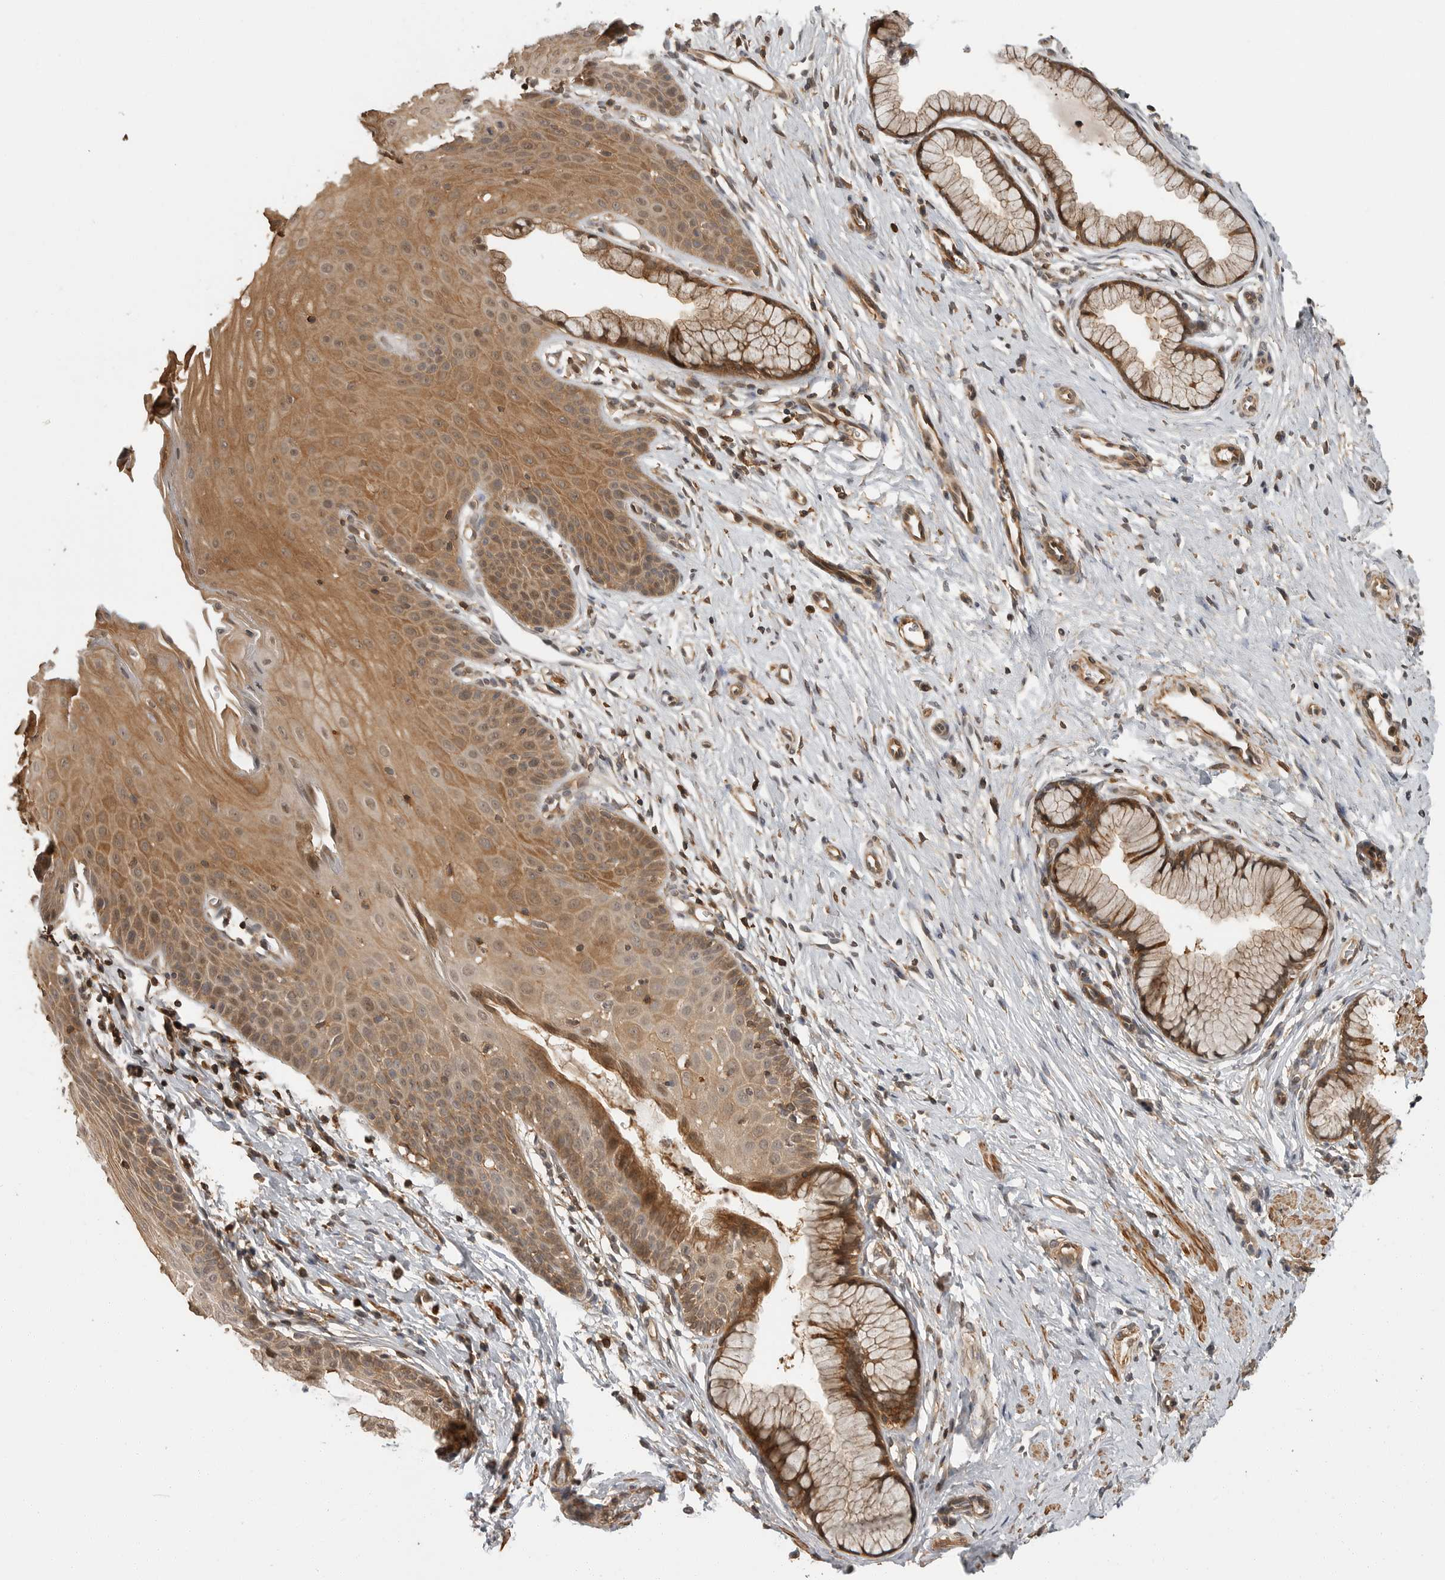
{"staining": {"intensity": "moderate", "quantity": ">75%", "location": "cytoplasmic/membranous"}, "tissue": "cervix", "cell_type": "Glandular cells", "image_type": "normal", "snomed": [{"axis": "morphology", "description": "Normal tissue, NOS"}, {"axis": "topography", "description": "Cervix"}], "caption": "High-magnification brightfield microscopy of benign cervix stained with DAB (3,3'-diaminobenzidine) (brown) and counterstained with hematoxylin (blue). glandular cells exhibit moderate cytoplasmic/membranous staining is appreciated in about>75% of cells.", "gene": "ERN1", "patient": {"sex": "female", "age": 36}}